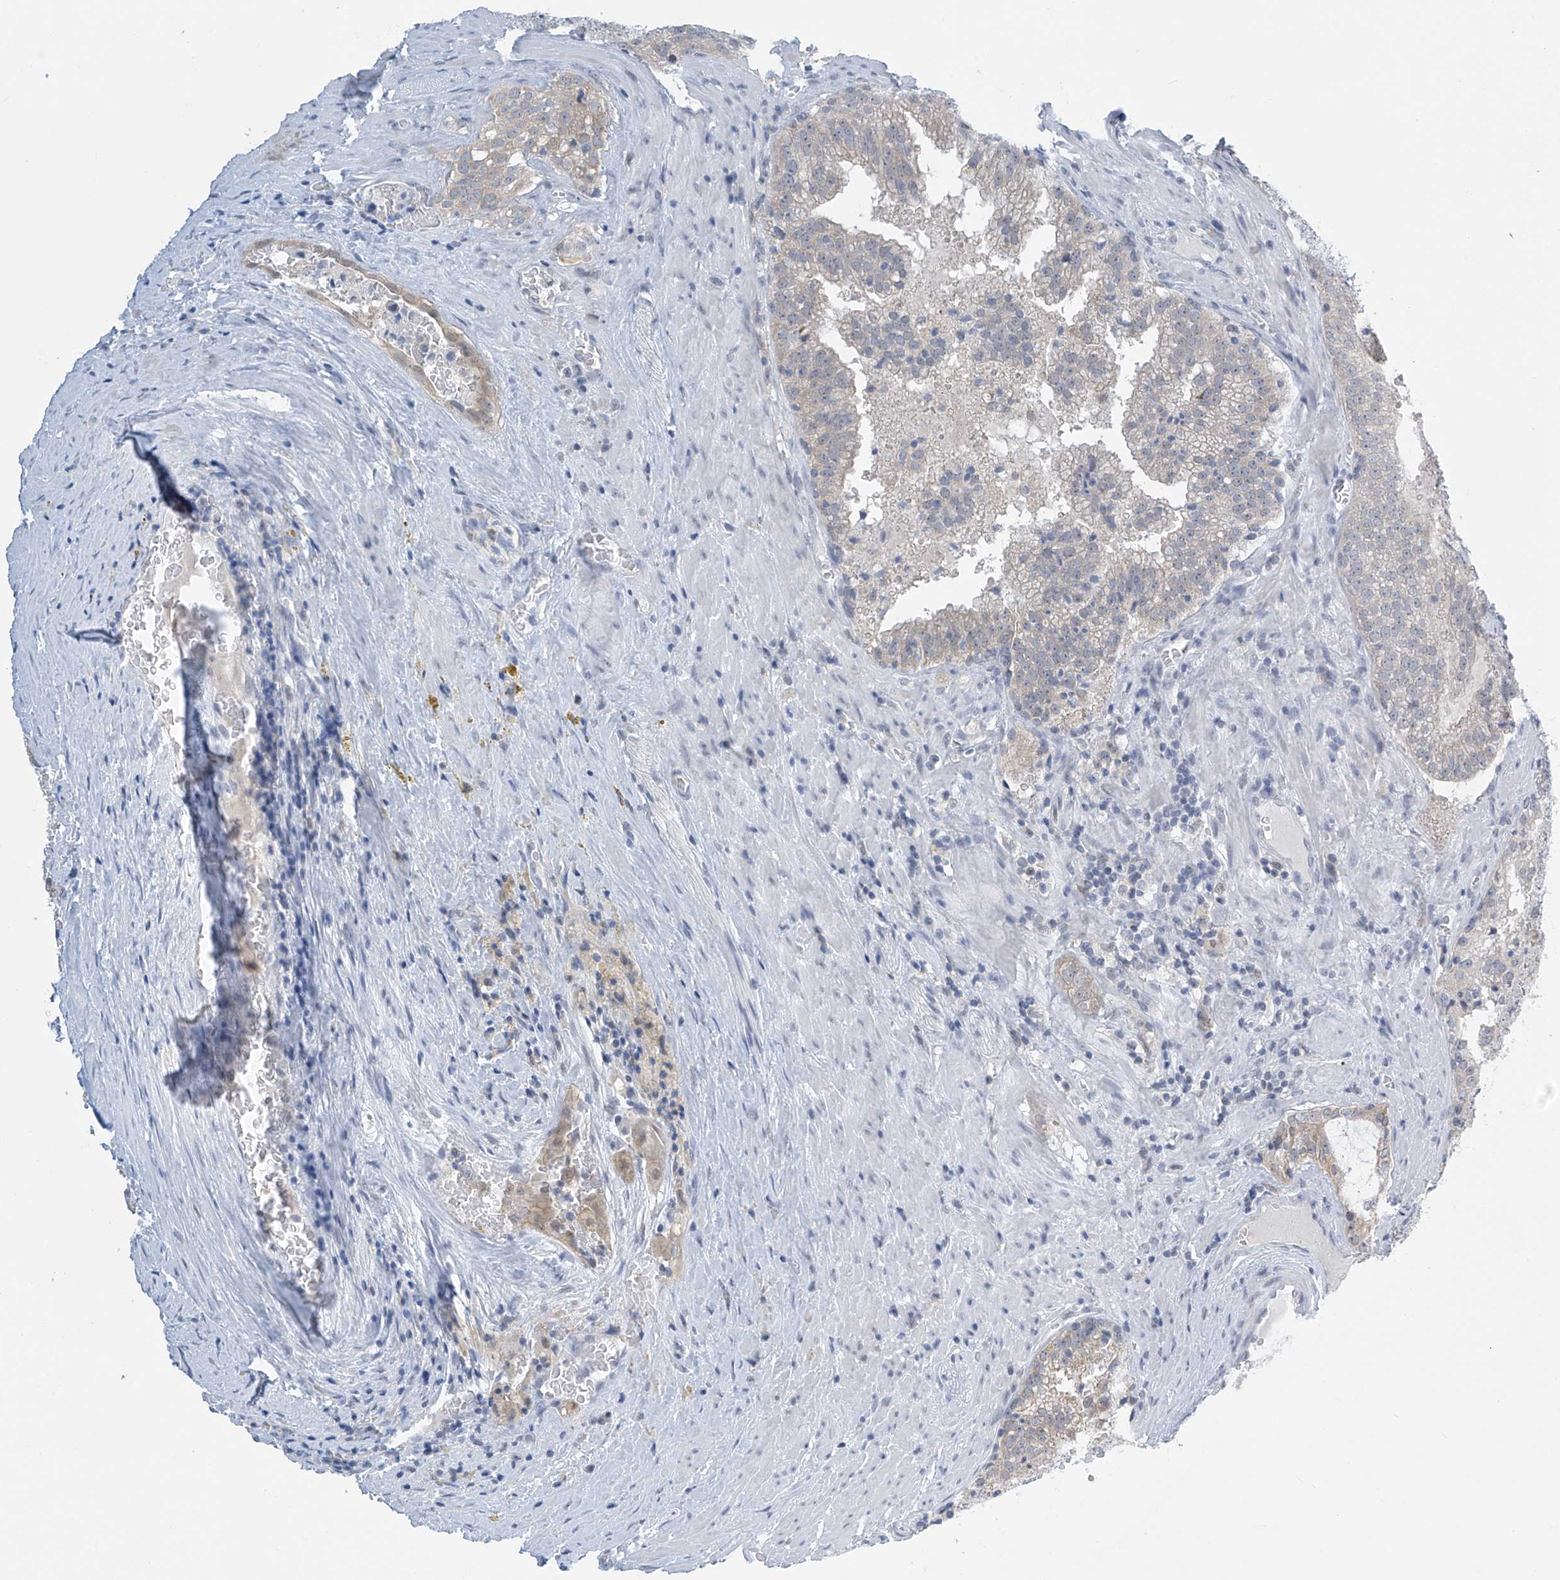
{"staining": {"intensity": "weak", "quantity": "<25%", "location": "cytoplasmic/membranous"}, "tissue": "prostate cancer", "cell_type": "Tumor cells", "image_type": "cancer", "snomed": [{"axis": "morphology", "description": "Adenocarcinoma, High grade"}, {"axis": "topography", "description": "Prostate"}], "caption": "A high-resolution histopathology image shows immunohistochemistry (IHC) staining of prostate cancer, which demonstrates no significant staining in tumor cells.", "gene": "APLF", "patient": {"sex": "male", "age": 68}}